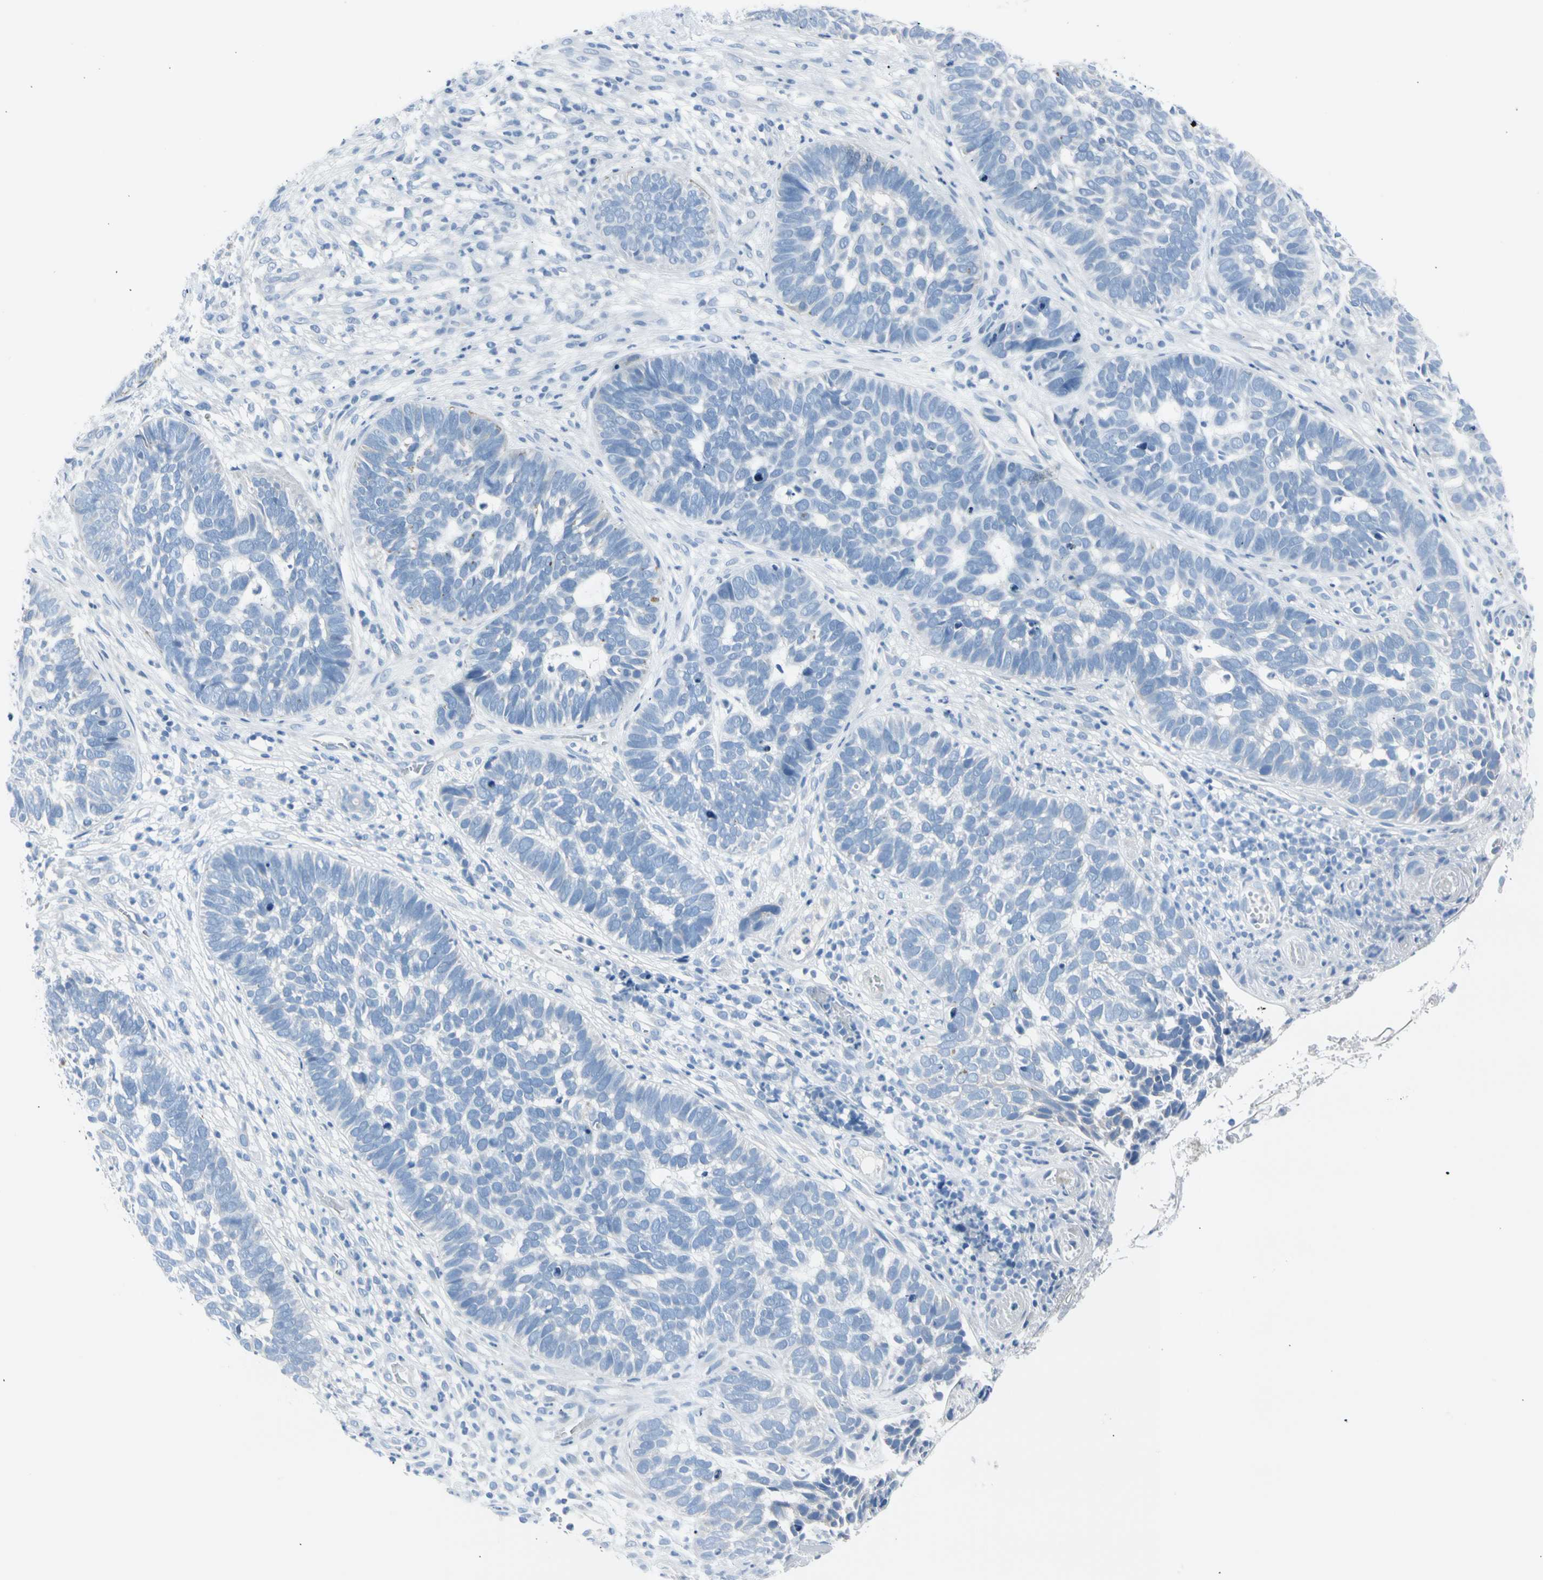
{"staining": {"intensity": "negative", "quantity": "none", "location": "none"}, "tissue": "skin cancer", "cell_type": "Tumor cells", "image_type": "cancer", "snomed": [{"axis": "morphology", "description": "Basal cell carcinoma"}, {"axis": "topography", "description": "Skin"}], "caption": "This is an immunohistochemistry histopathology image of basal cell carcinoma (skin). There is no expression in tumor cells.", "gene": "TPO", "patient": {"sex": "male", "age": 87}}